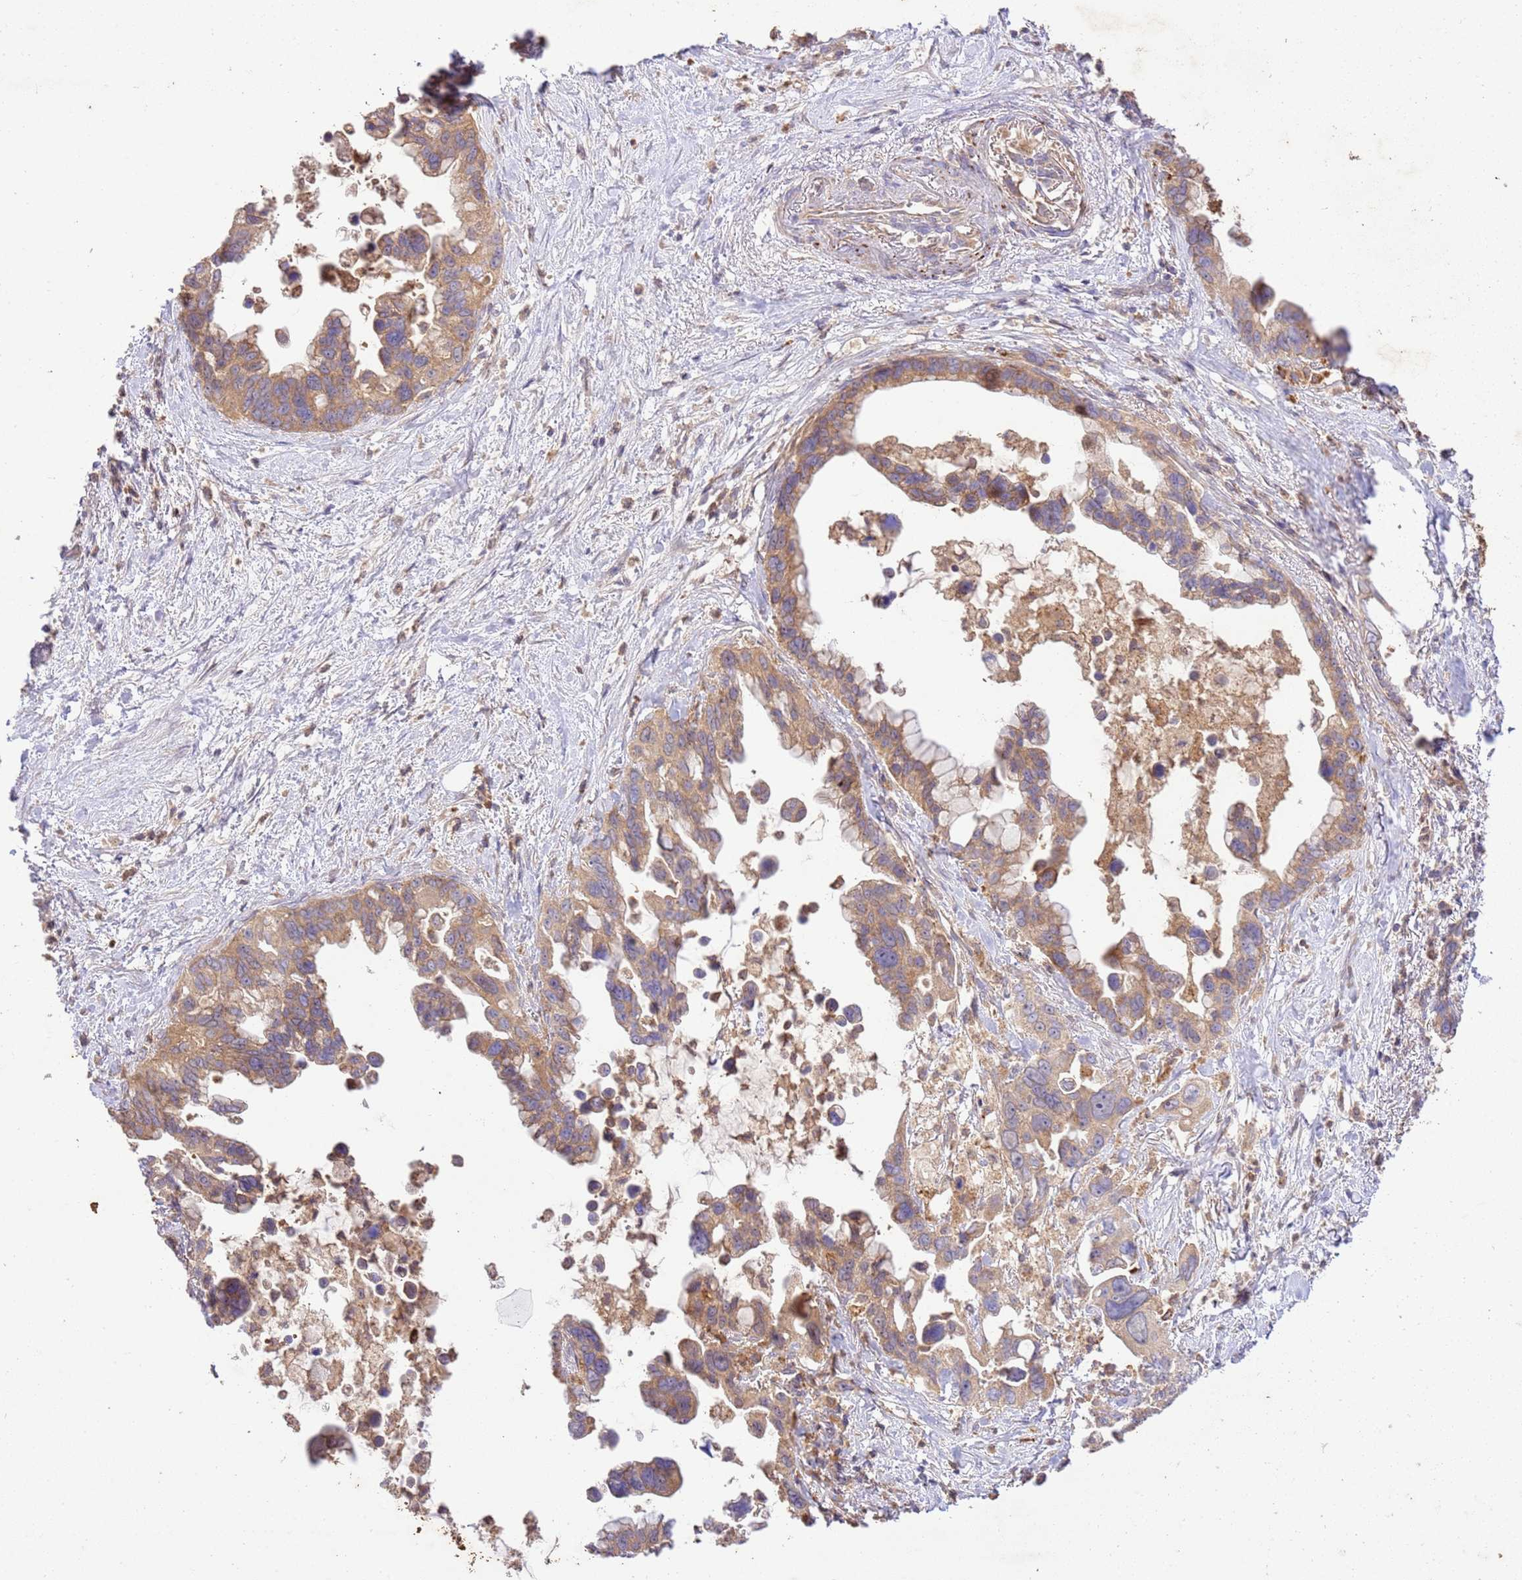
{"staining": {"intensity": "moderate", "quantity": ">75%", "location": "cytoplasmic/membranous"}, "tissue": "pancreatic cancer", "cell_type": "Tumor cells", "image_type": "cancer", "snomed": [{"axis": "morphology", "description": "Adenocarcinoma, NOS"}, {"axis": "topography", "description": "Pancreas"}], "caption": "High-power microscopy captured an immunohistochemistry (IHC) histopathology image of pancreatic cancer (adenocarcinoma), revealing moderate cytoplasmic/membranous staining in about >75% of tumor cells.", "gene": "LRRC28", "patient": {"sex": "female", "age": 83}}